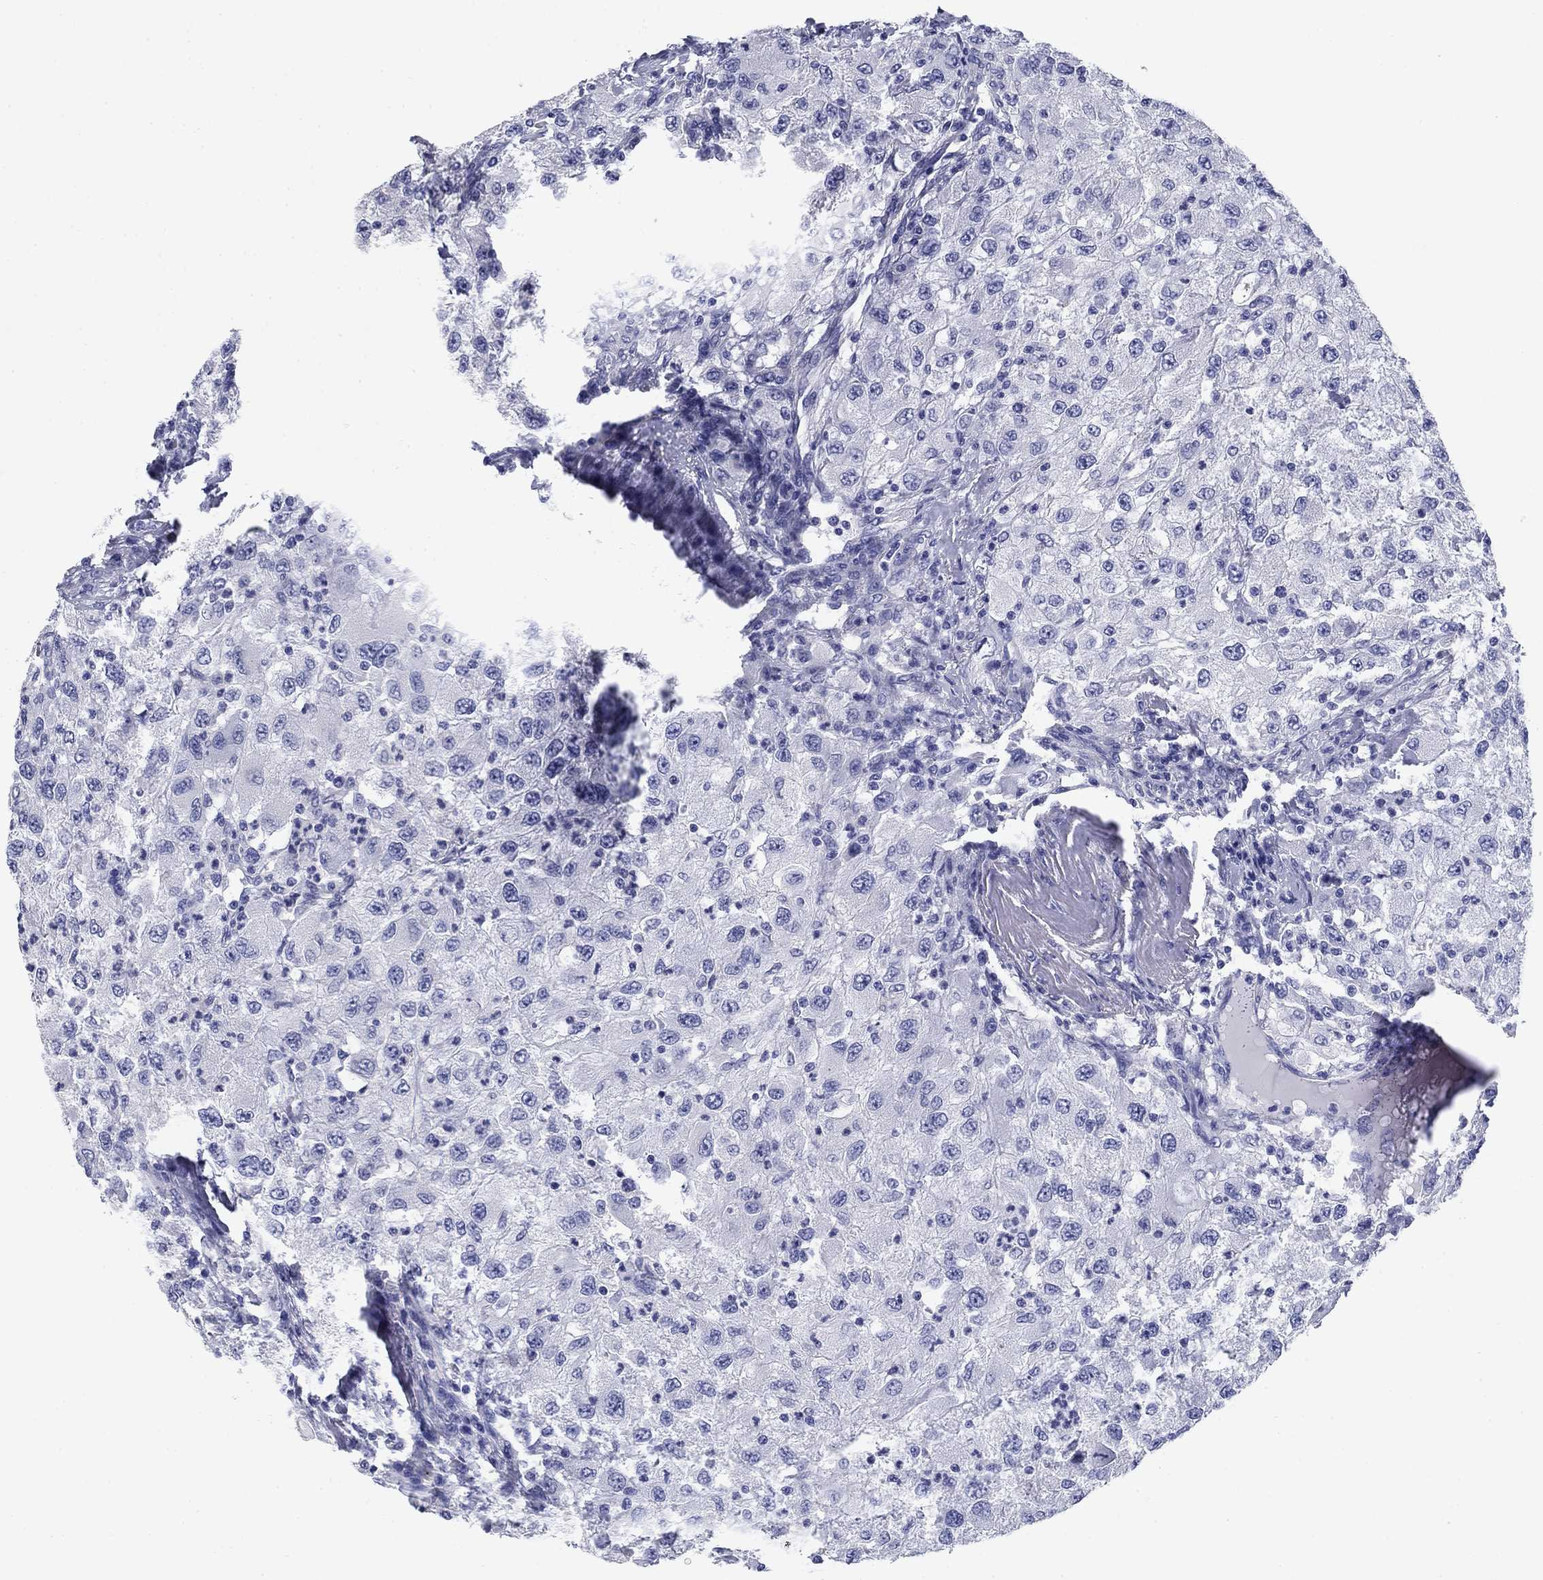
{"staining": {"intensity": "negative", "quantity": "none", "location": "none"}, "tissue": "renal cancer", "cell_type": "Tumor cells", "image_type": "cancer", "snomed": [{"axis": "morphology", "description": "Adenocarcinoma, NOS"}, {"axis": "topography", "description": "Kidney"}], "caption": "The micrograph displays no staining of tumor cells in renal adenocarcinoma.", "gene": "PRKCG", "patient": {"sex": "female", "age": 67}}